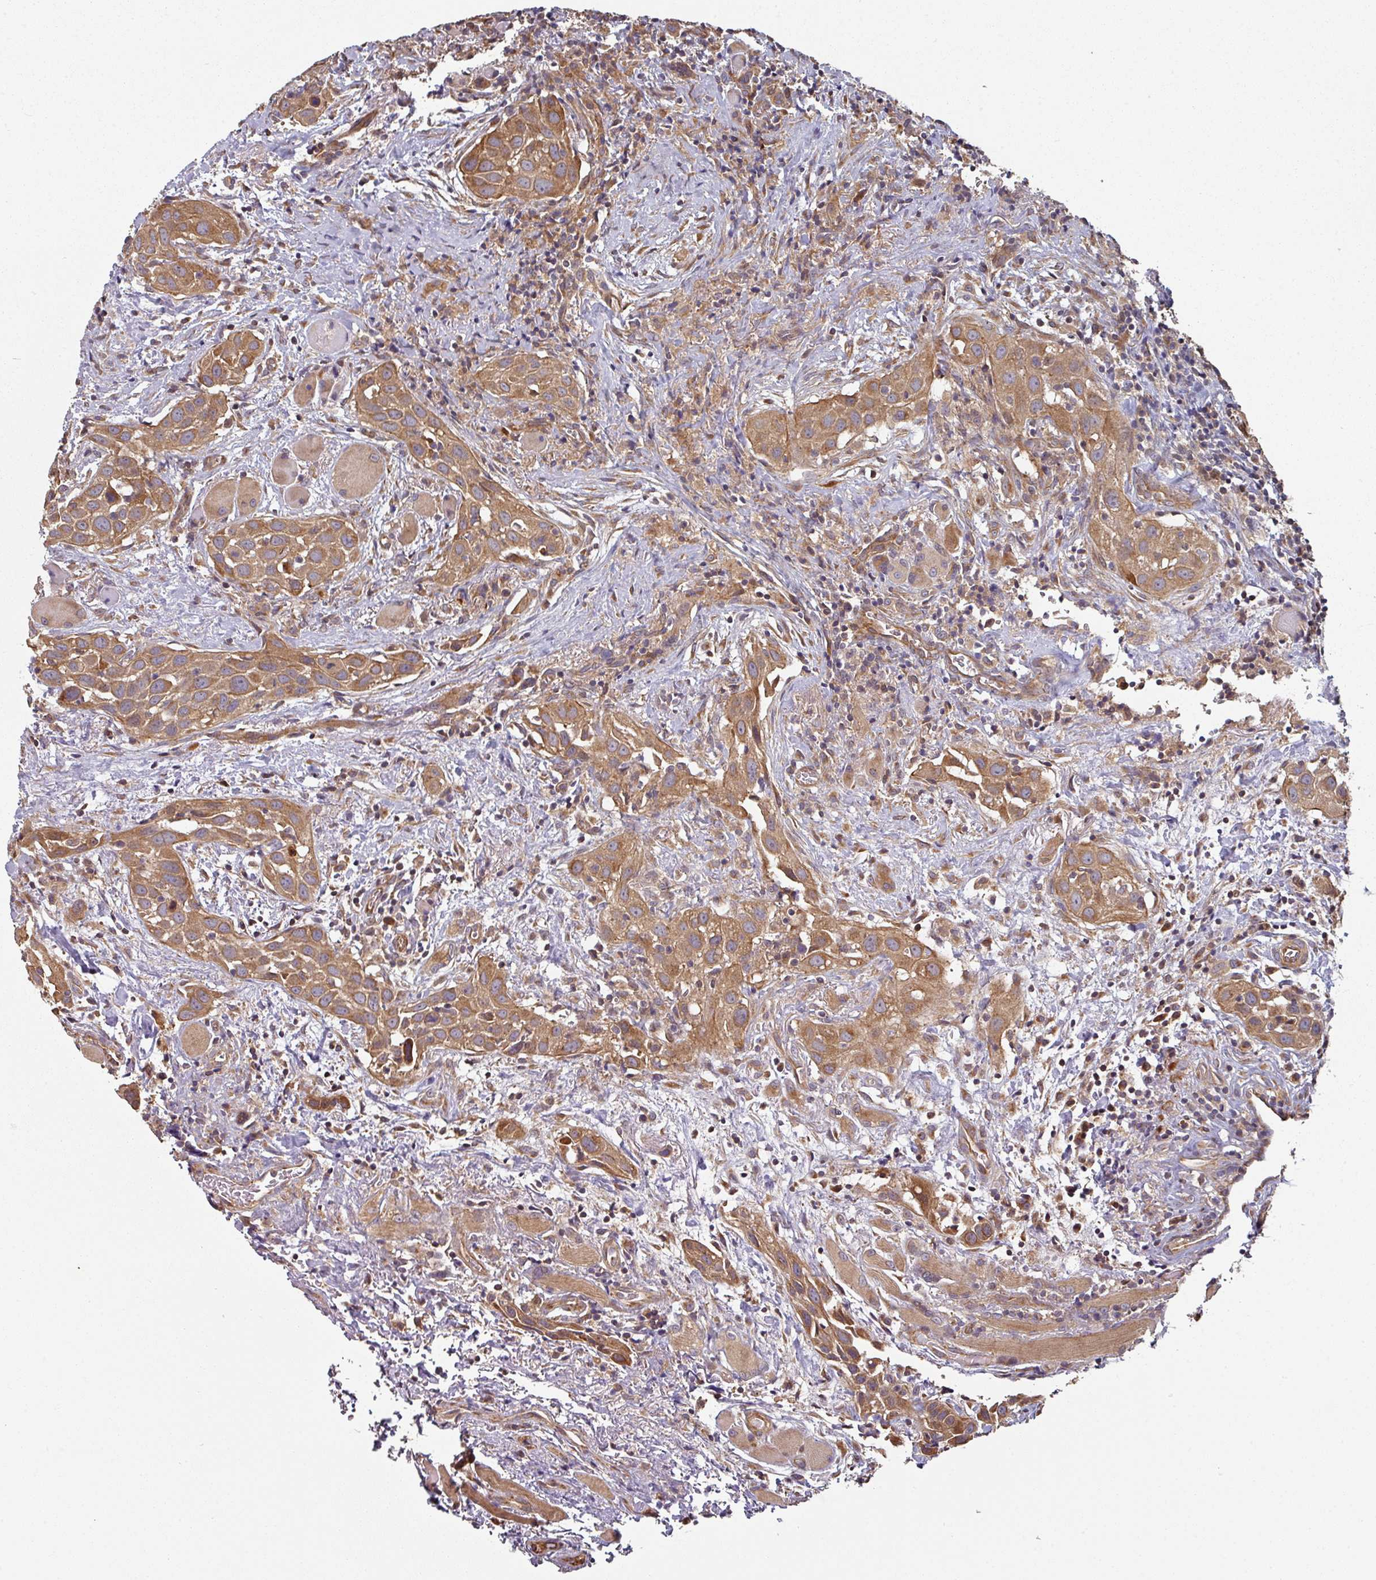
{"staining": {"intensity": "moderate", "quantity": ">75%", "location": "cytoplasmic/membranous"}, "tissue": "head and neck cancer", "cell_type": "Tumor cells", "image_type": "cancer", "snomed": [{"axis": "morphology", "description": "Squamous cell carcinoma, NOS"}, {"axis": "topography", "description": "Oral tissue"}, {"axis": "topography", "description": "Head-Neck"}], "caption": "A brown stain shows moderate cytoplasmic/membranous staining of a protein in human head and neck cancer (squamous cell carcinoma) tumor cells.", "gene": "SIK1", "patient": {"sex": "female", "age": 50}}